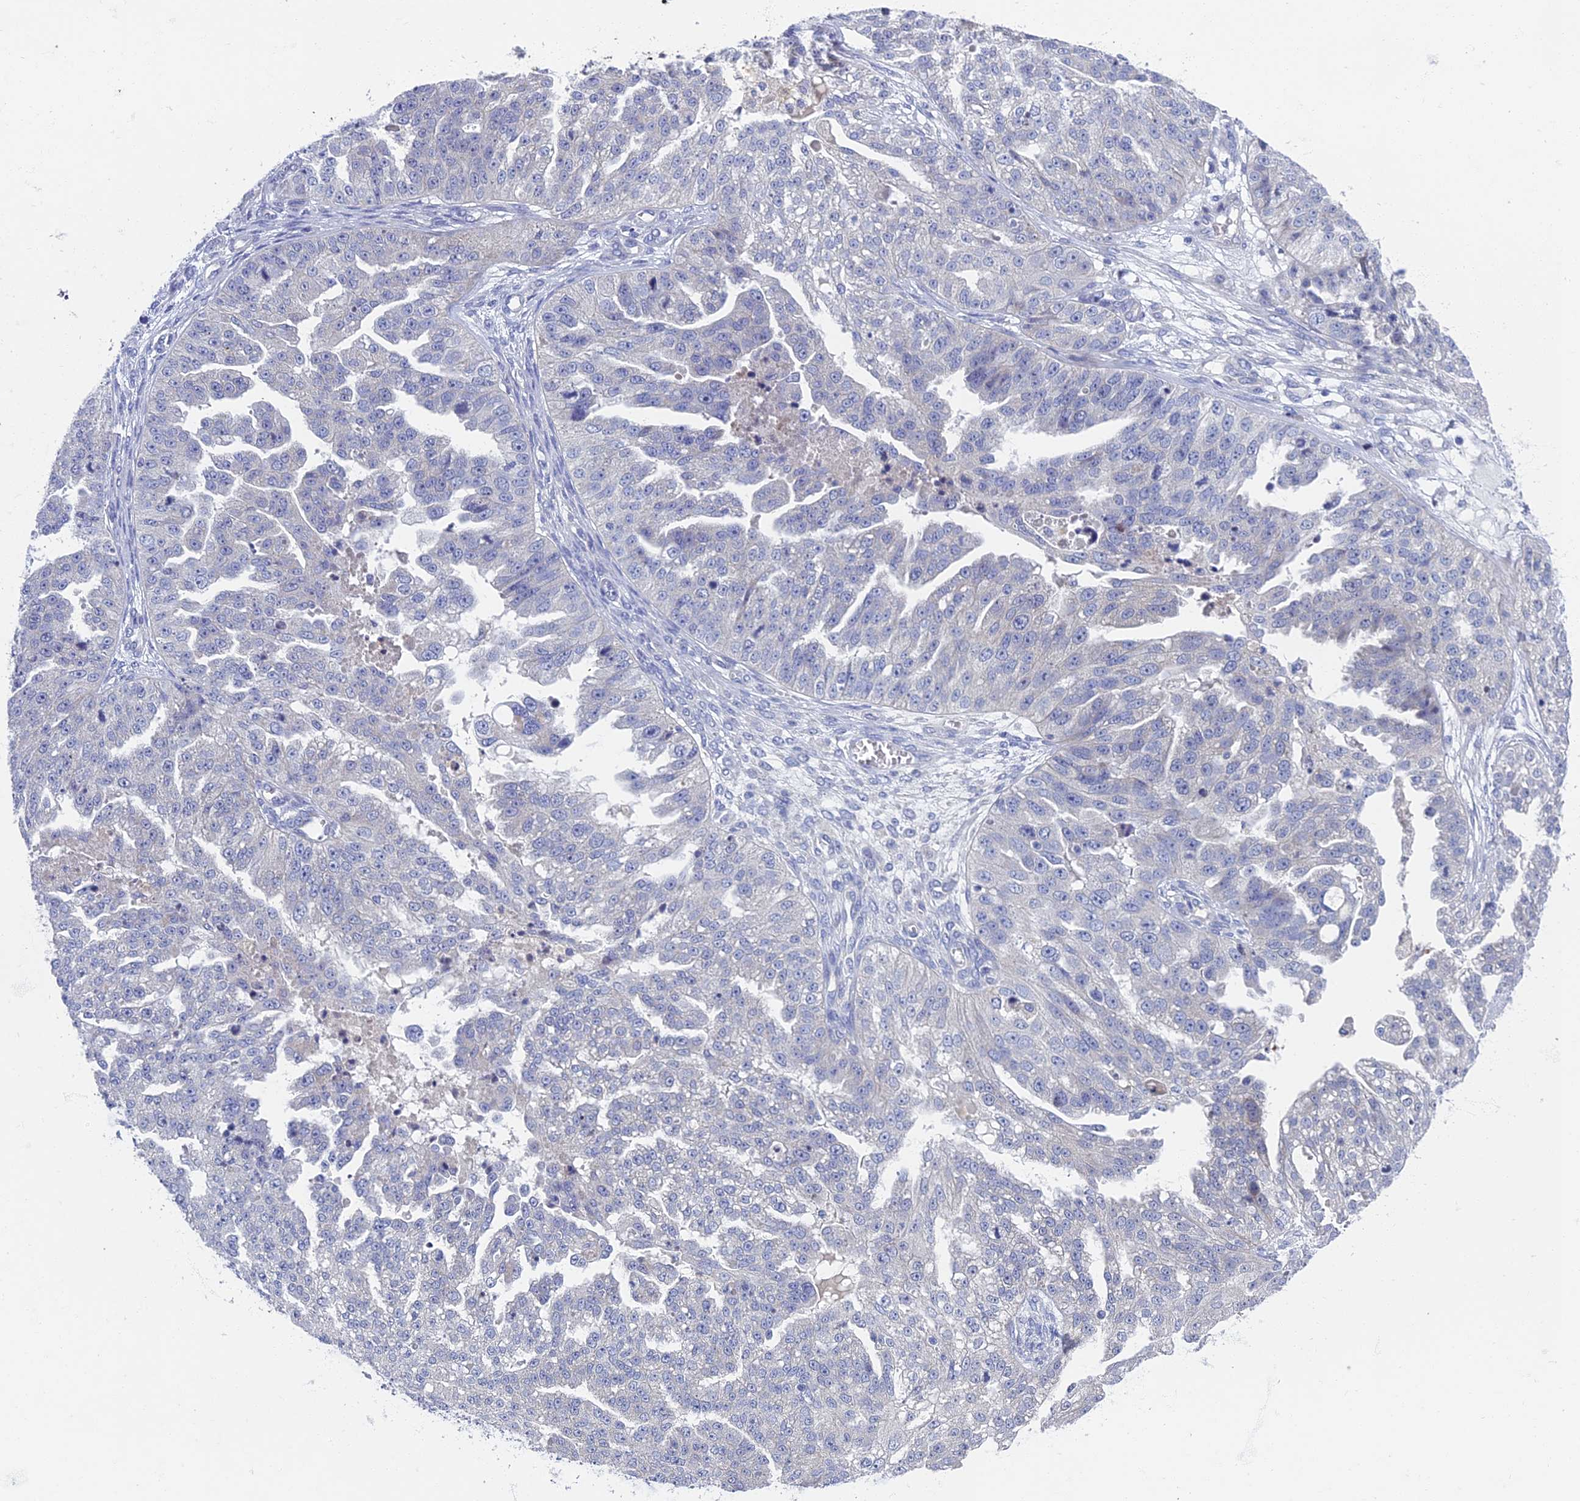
{"staining": {"intensity": "negative", "quantity": "none", "location": "none"}, "tissue": "ovarian cancer", "cell_type": "Tumor cells", "image_type": "cancer", "snomed": [{"axis": "morphology", "description": "Cystadenocarcinoma, serous, NOS"}, {"axis": "topography", "description": "Ovary"}], "caption": "Tumor cells show no significant protein staining in ovarian serous cystadenocarcinoma.", "gene": "SPIN4", "patient": {"sex": "female", "age": 58}}